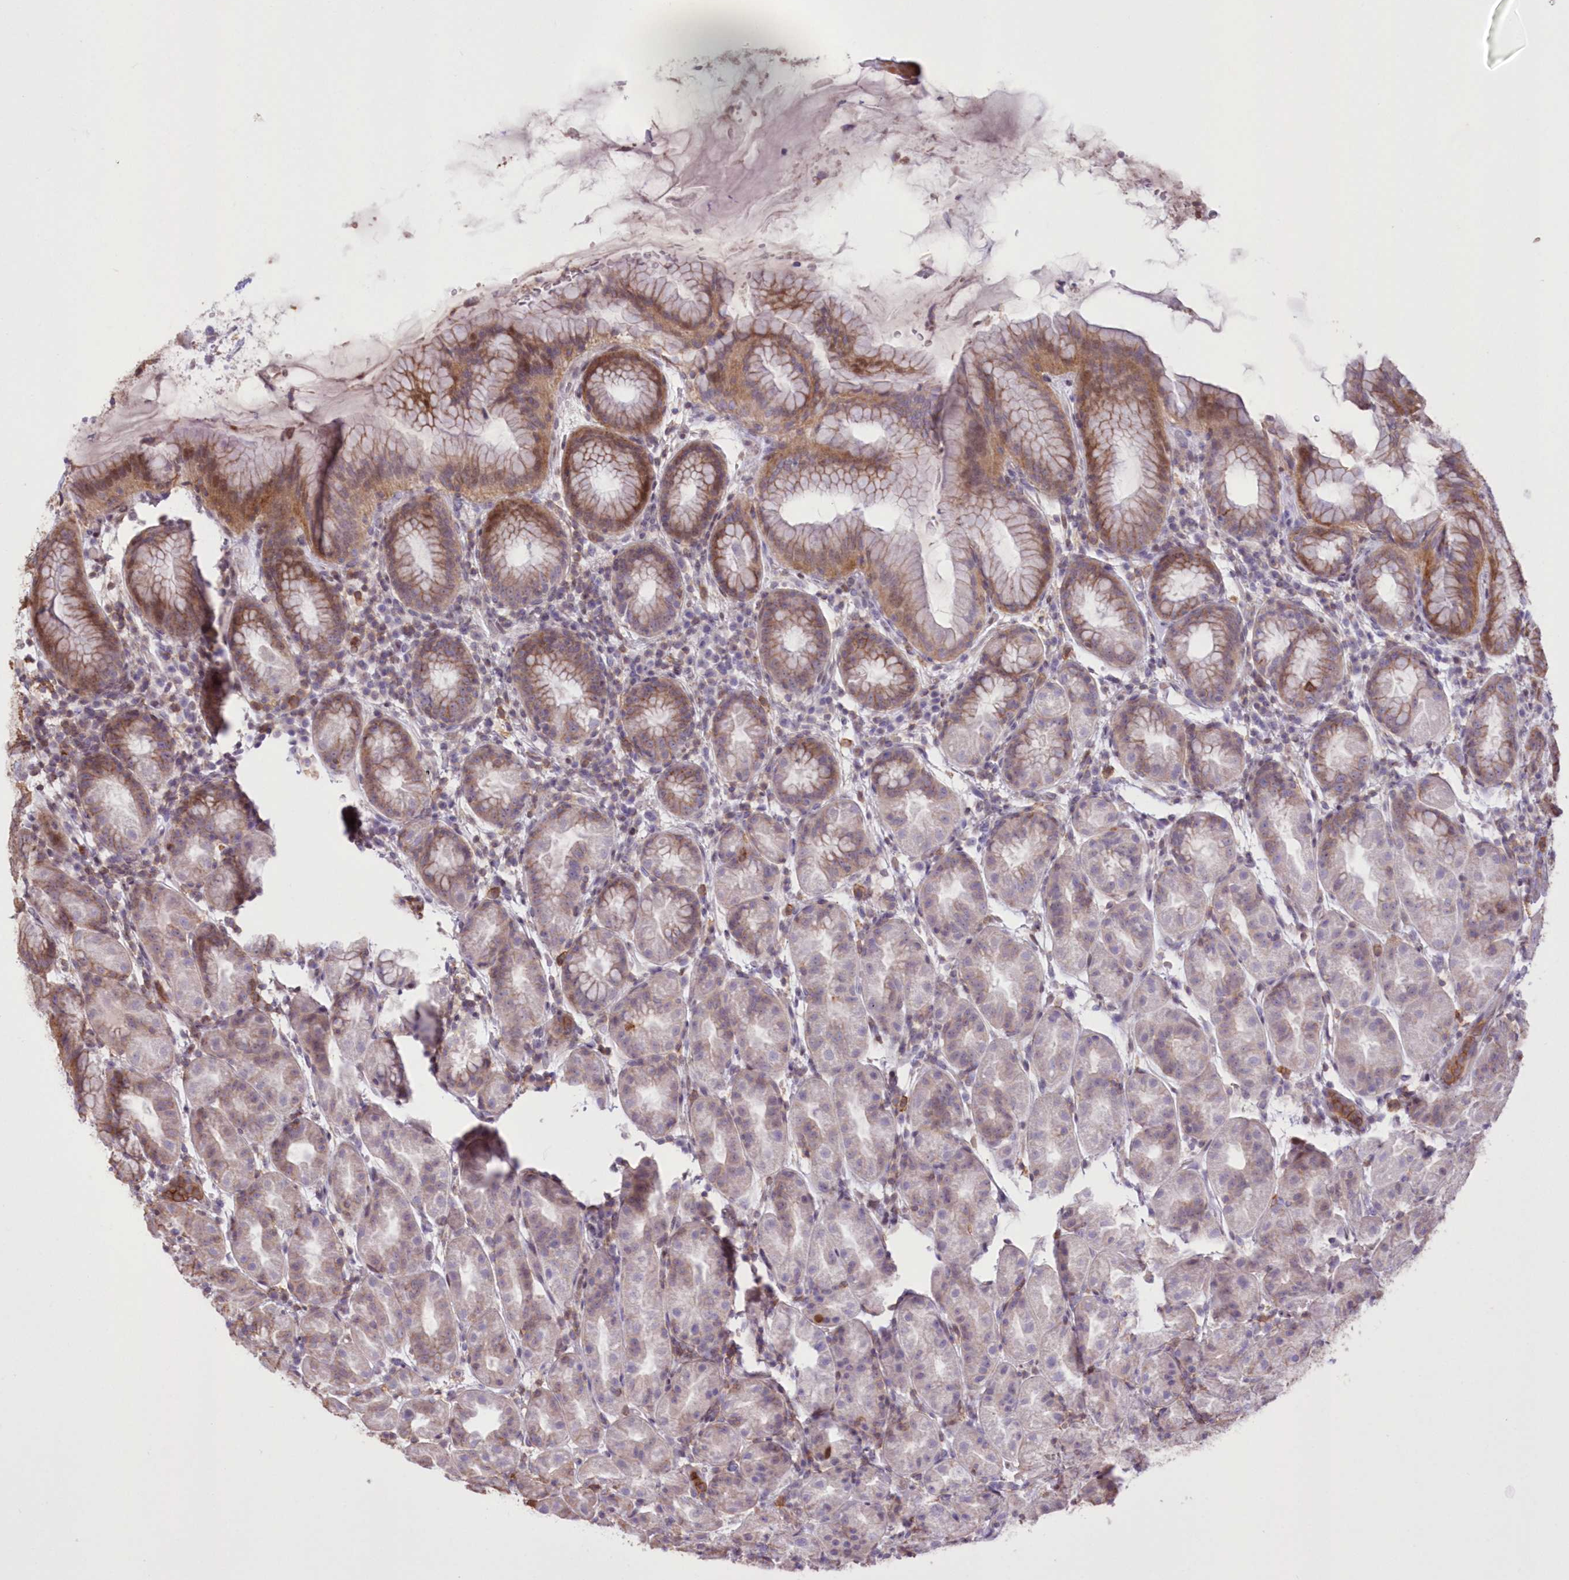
{"staining": {"intensity": "moderate", "quantity": "<25%", "location": "cytoplasmic/membranous,nuclear"}, "tissue": "stomach", "cell_type": "Glandular cells", "image_type": "normal", "snomed": [{"axis": "morphology", "description": "Normal tissue, NOS"}, {"axis": "topography", "description": "Stomach"}], "caption": "Immunohistochemistry (IHC) image of unremarkable stomach: human stomach stained using immunohistochemistry exhibits low levels of moderate protein expression localized specifically in the cytoplasmic/membranous,nuclear of glandular cells, appearing as a cytoplasmic/membranous,nuclear brown color.", "gene": "RNPEPL1", "patient": {"sex": "female", "age": 79}}